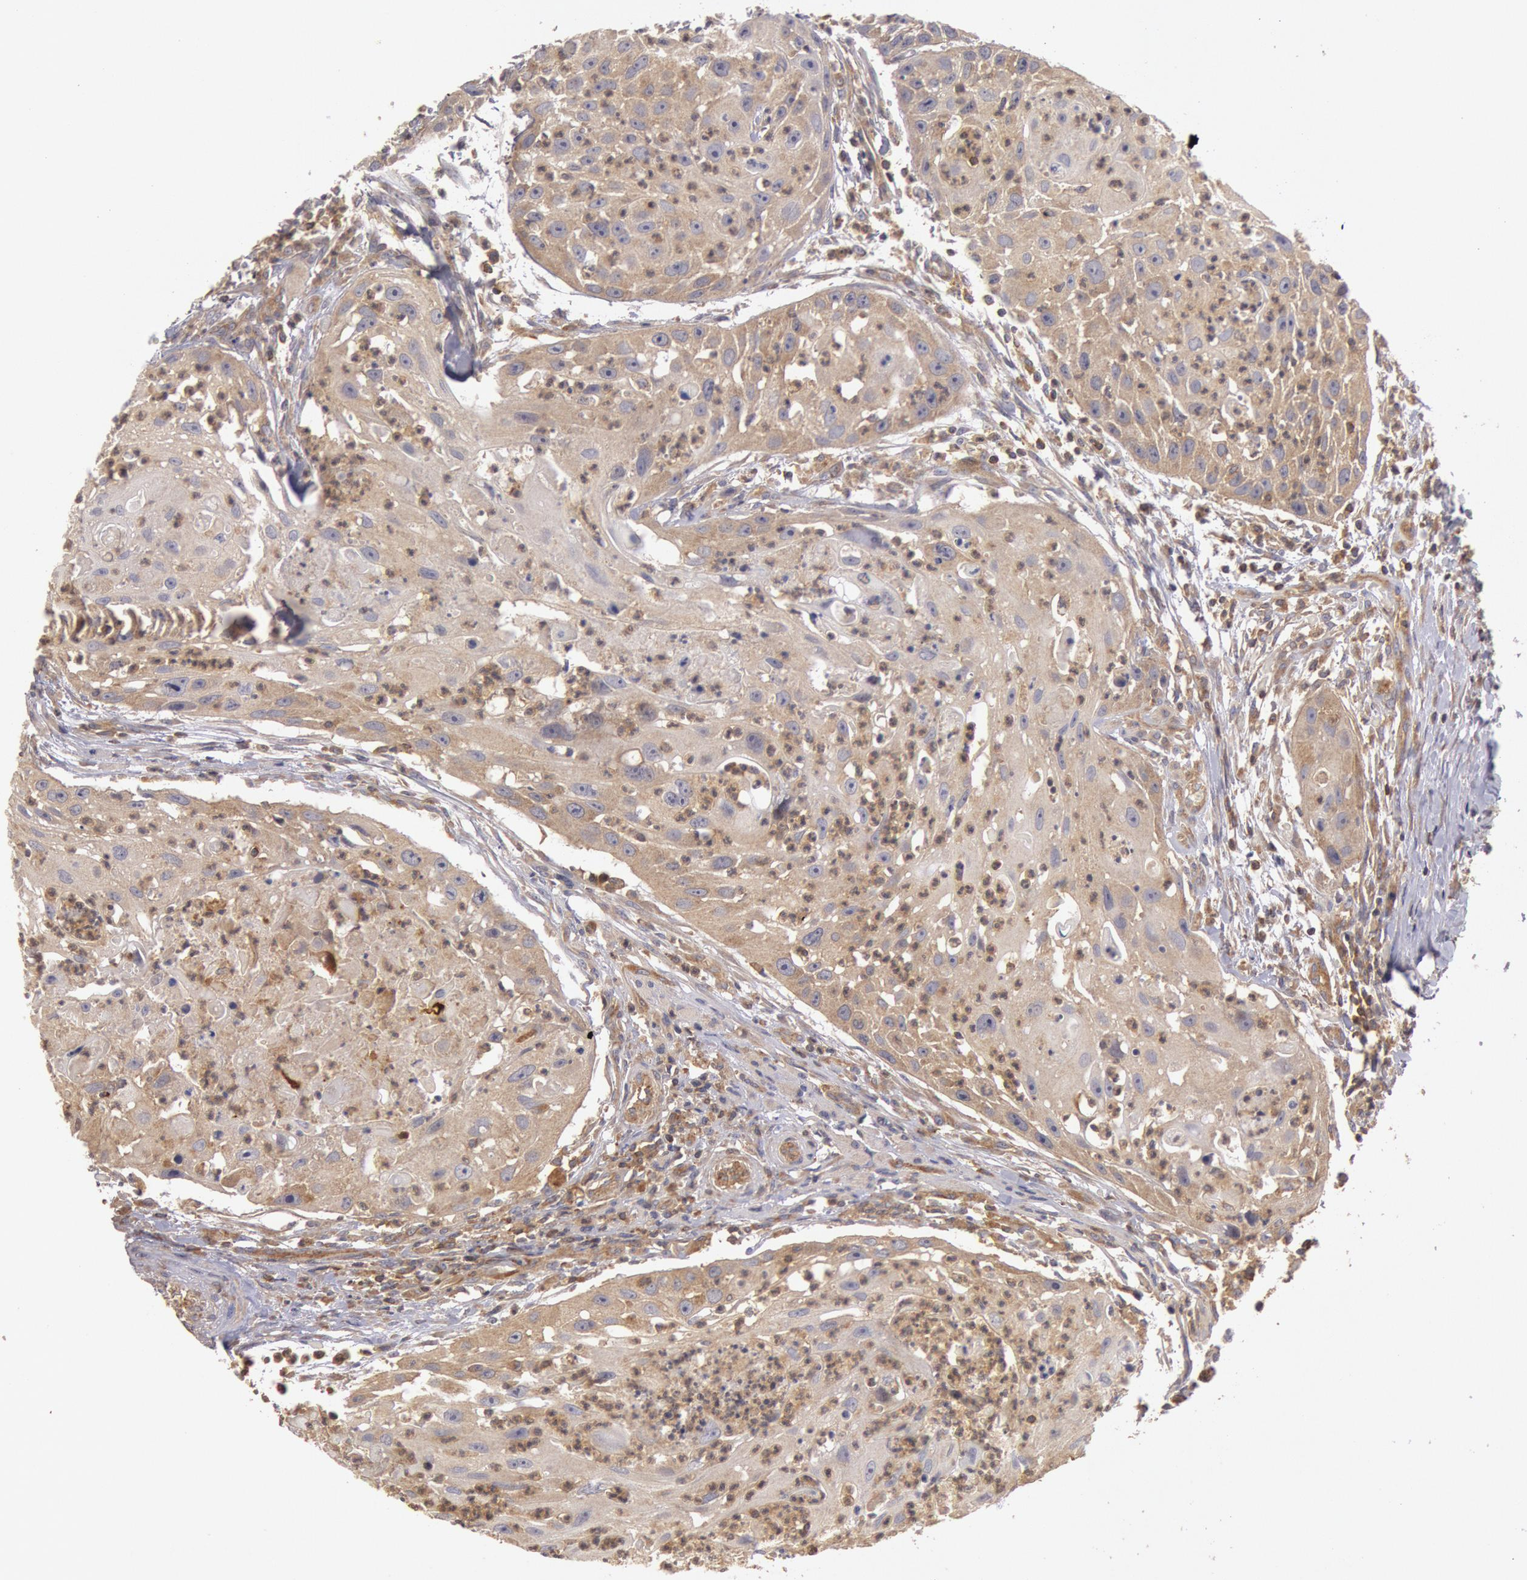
{"staining": {"intensity": "weak", "quantity": ">75%", "location": "cytoplasmic/membranous"}, "tissue": "head and neck cancer", "cell_type": "Tumor cells", "image_type": "cancer", "snomed": [{"axis": "morphology", "description": "Squamous cell carcinoma, NOS"}, {"axis": "topography", "description": "Head-Neck"}], "caption": "Brown immunohistochemical staining in head and neck squamous cell carcinoma shows weak cytoplasmic/membranous expression in approximately >75% of tumor cells. The protein is shown in brown color, while the nuclei are stained blue.", "gene": "PIK3R1", "patient": {"sex": "male", "age": 64}}